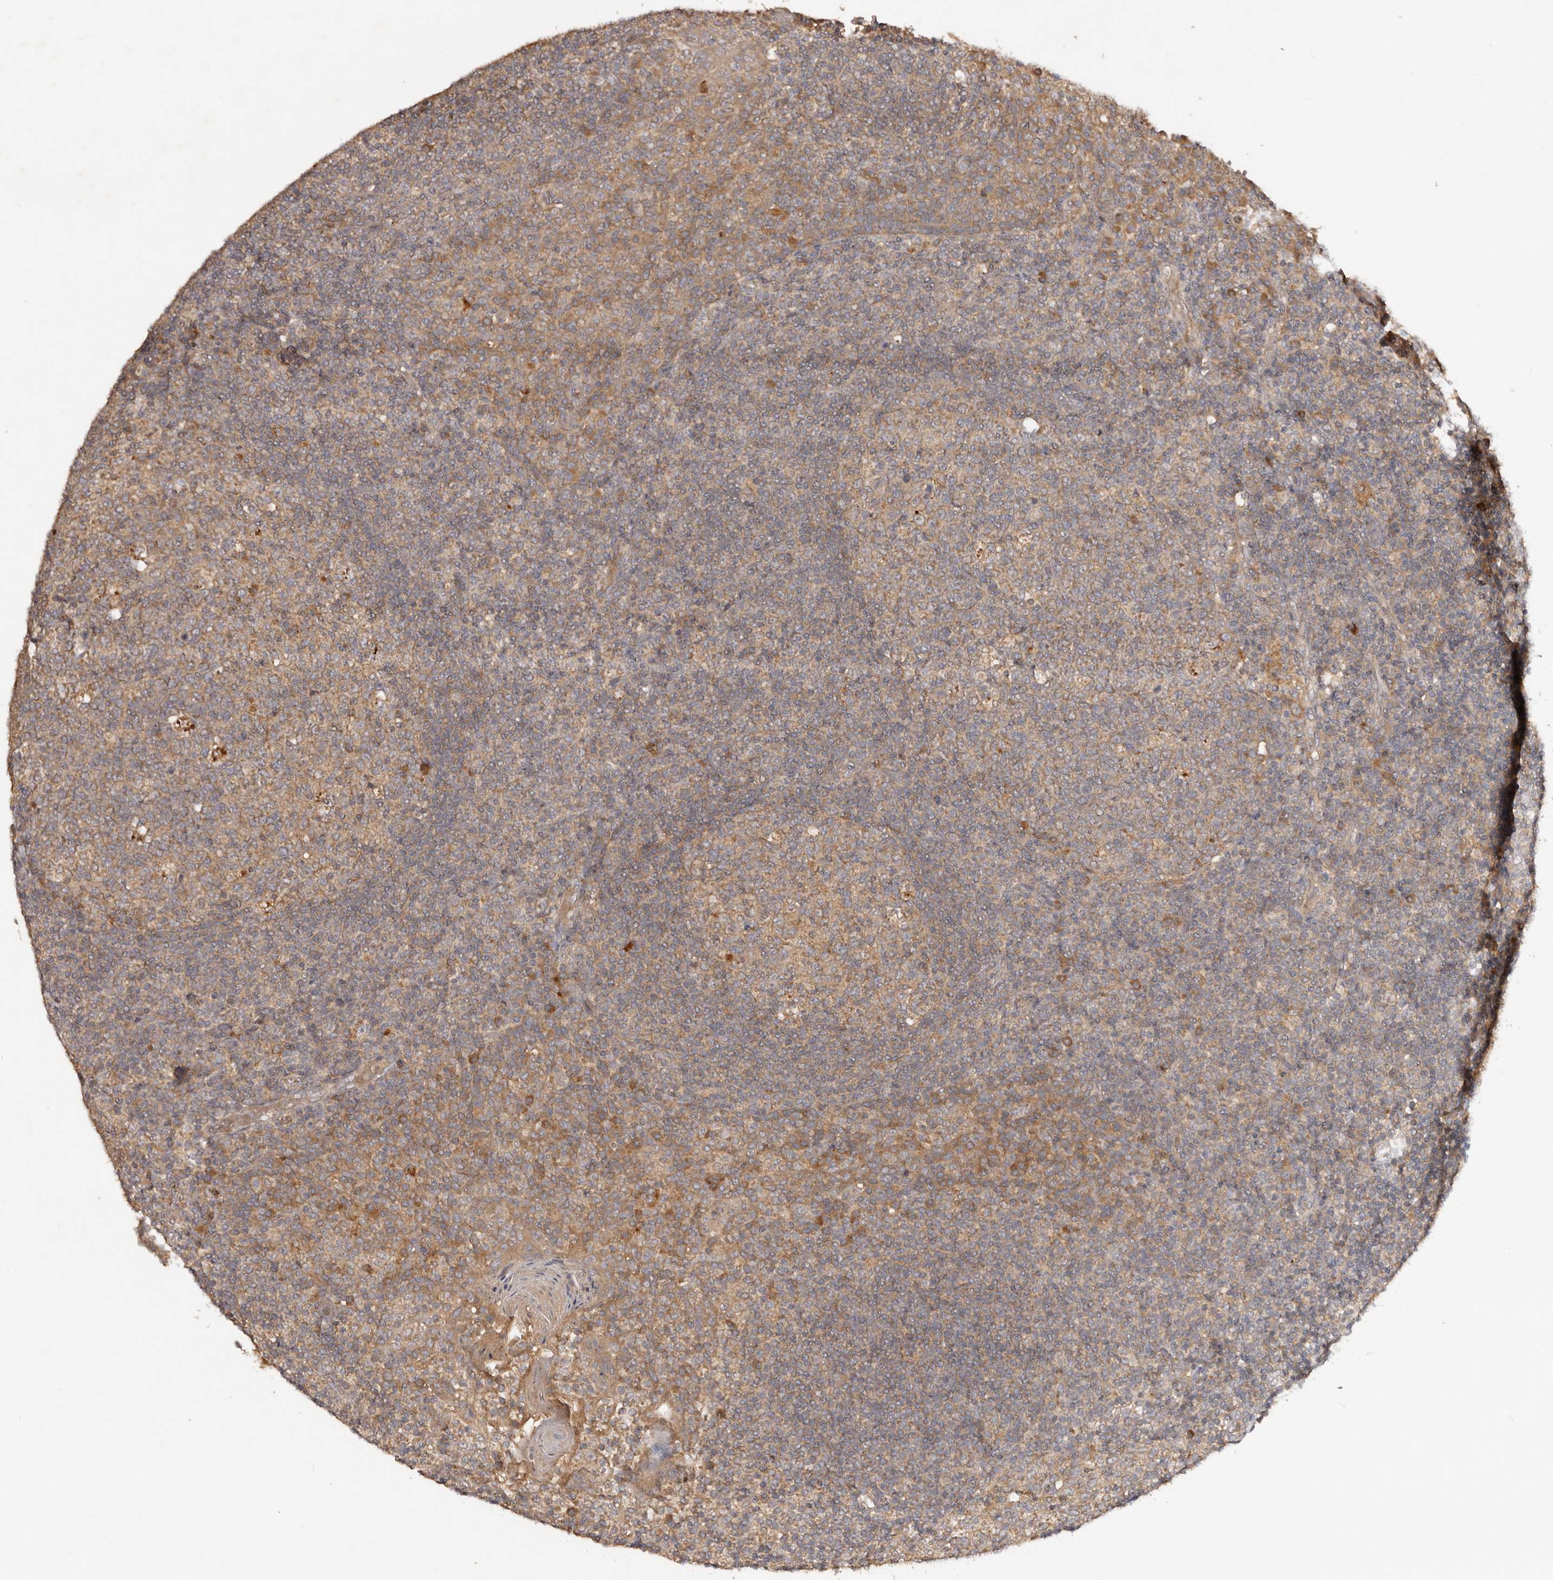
{"staining": {"intensity": "moderate", "quantity": ">75%", "location": "cytoplasmic/membranous"}, "tissue": "tonsil", "cell_type": "Germinal center cells", "image_type": "normal", "snomed": [{"axis": "morphology", "description": "Normal tissue, NOS"}, {"axis": "topography", "description": "Tonsil"}], "caption": "Approximately >75% of germinal center cells in unremarkable human tonsil demonstrate moderate cytoplasmic/membranous protein staining as visualized by brown immunohistochemical staining.", "gene": "PKIB", "patient": {"sex": "female", "age": 19}}